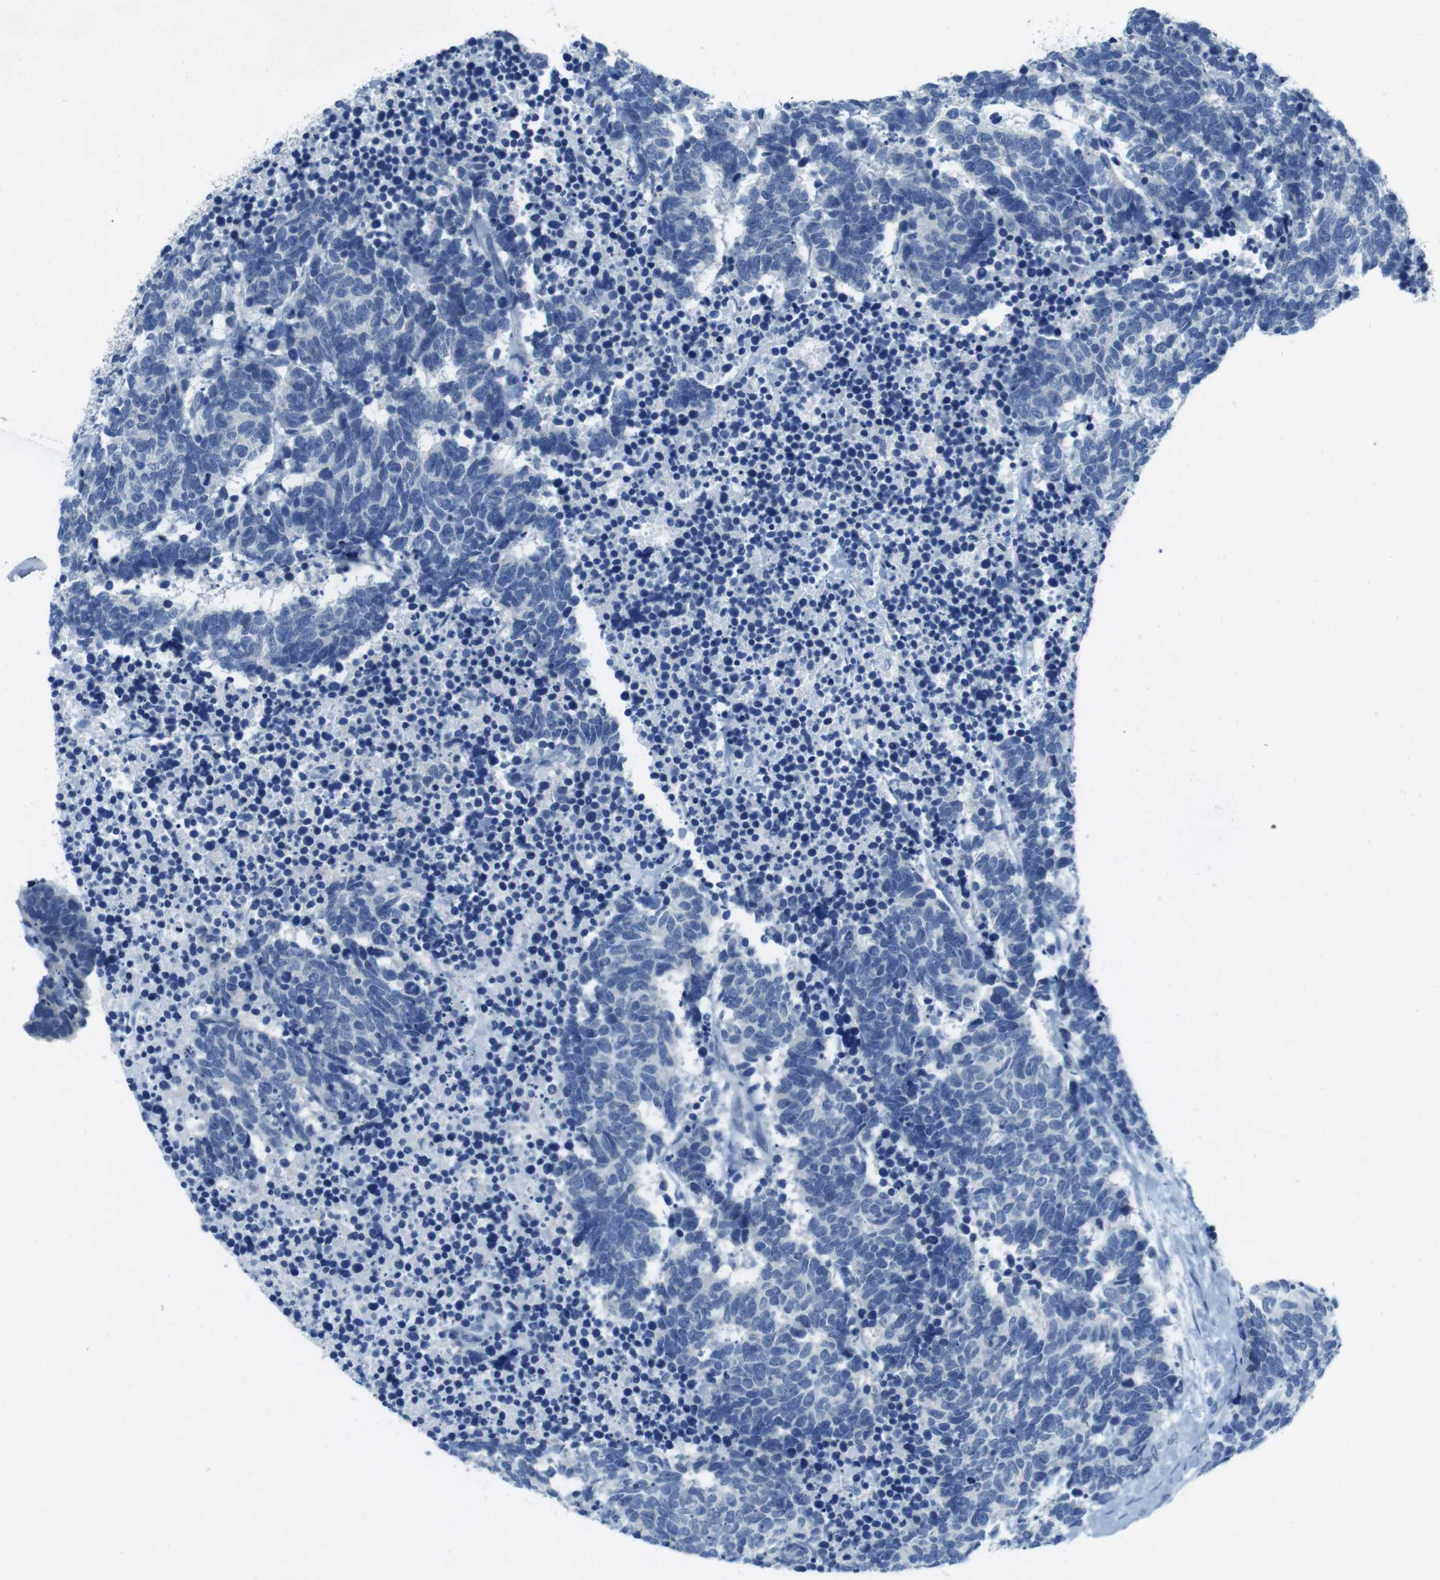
{"staining": {"intensity": "negative", "quantity": "none", "location": "none"}, "tissue": "carcinoid", "cell_type": "Tumor cells", "image_type": "cancer", "snomed": [{"axis": "morphology", "description": "Carcinoma, NOS"}, {"axis": "morphology", "description": "Carcinoid, malignant, NOS"}, {"axis": "topography", "description": "Urinary bladder"}], "caption": "Immunohistochemistry (IHC) histopathology image of neoplastic tissue: malignant carcinoid stained with DAB (3,3'-diaminobenzidine) reveals no significant protein staining in tumor cells.", "gene": "SLC35A3", "patient": {"sex": "male", "age": 57}}